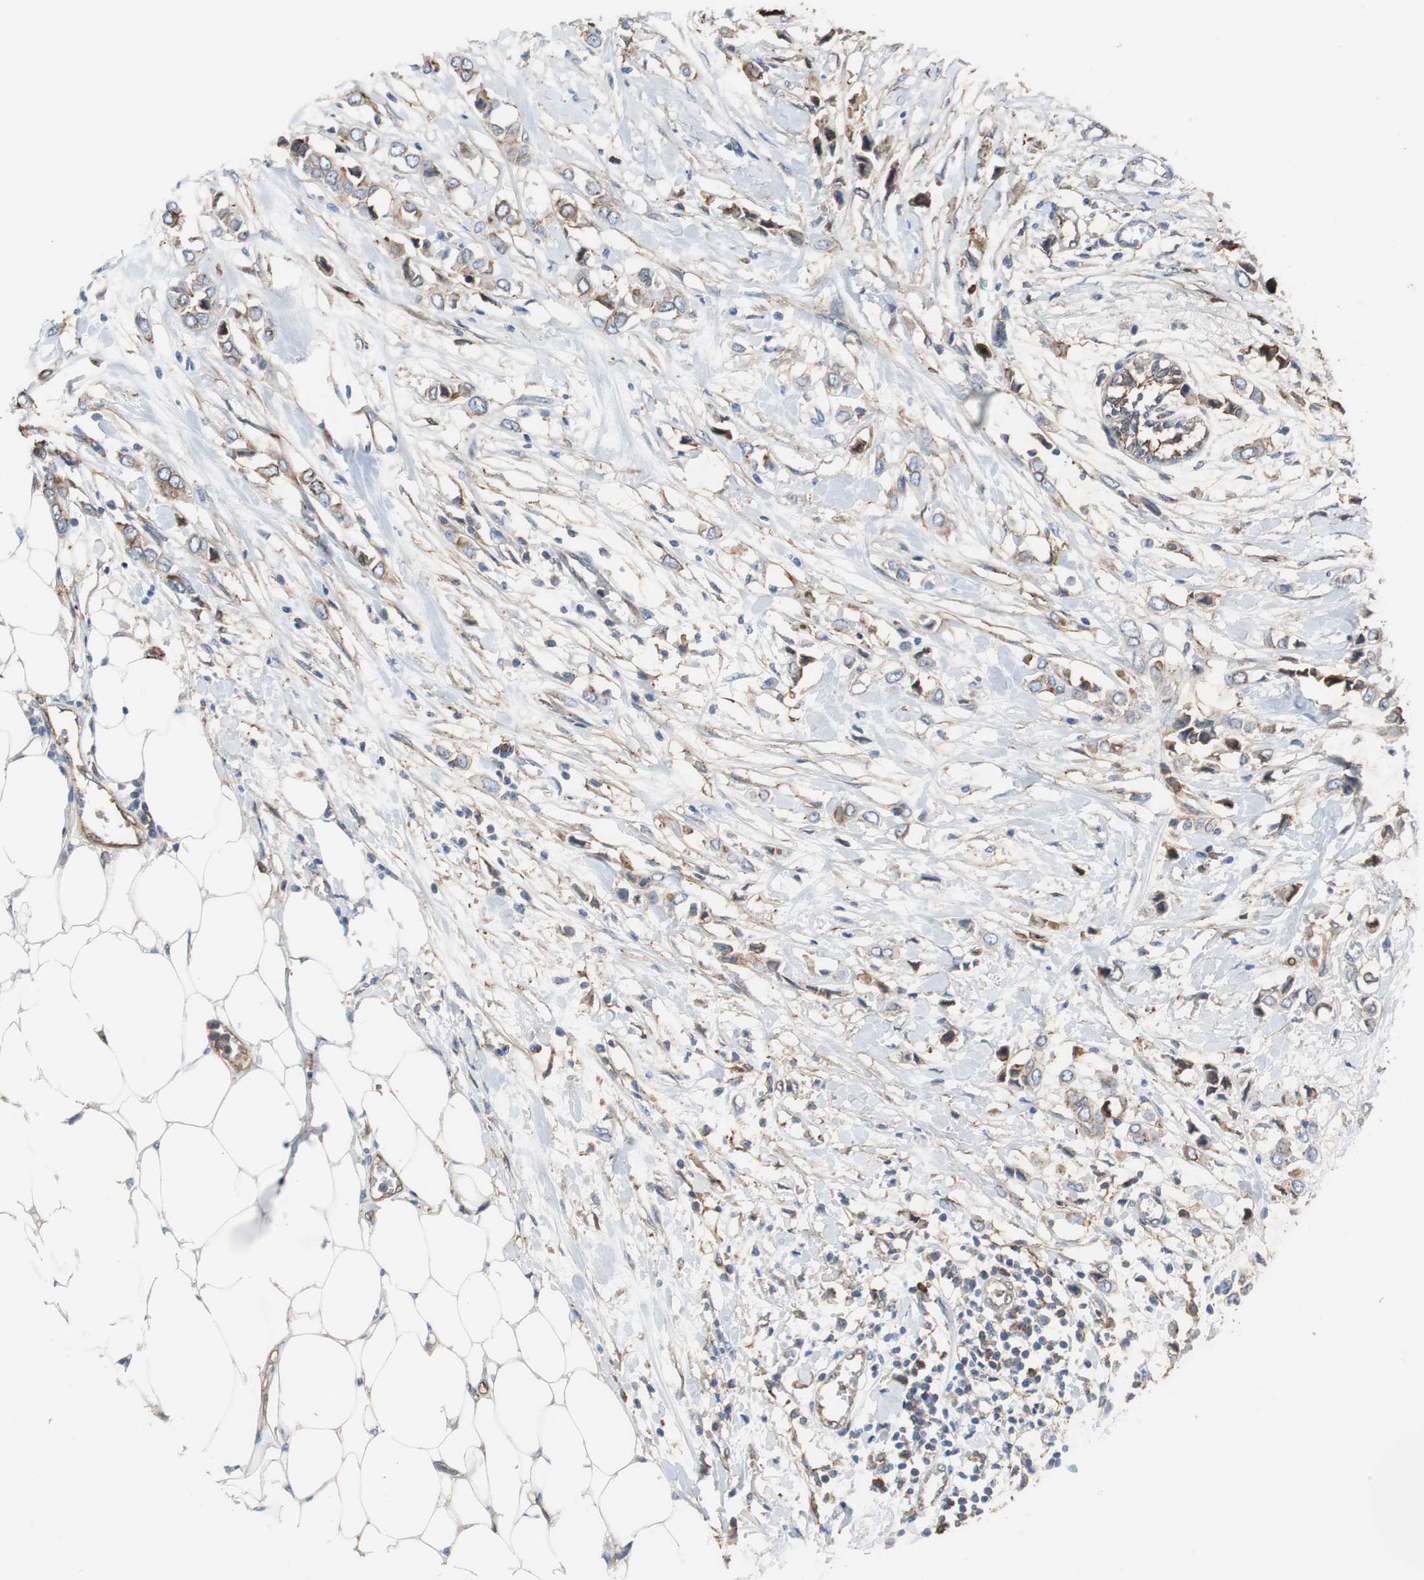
{"staining": {"intensity": "moderate", "quantity": "25%-75%", "location": "cytoplasmic/membranous"}, "tissue": "breast cancer", "cell_type": "Tumor cells", "image_type": "cancer", "snomed": [{"axis": "morphology", "description": "Lobular carcinoma"}, {"axis": "topography", "description": "Breast"}], "caption": "Protein staining by immunohistochemistry shows moderate cytoplasmic/membranous expression in about 25%-75% of tumor cells in breast cancer (lobular carcinoma). The staining is performed using DAB (3,3'-diaminobenzidine) brown chromogen to label protein expression. The nuclei are counter-stained blue using hematoxylin.", "gene": "ANXA4", "patient": {"sex": "female", "age": 51}}